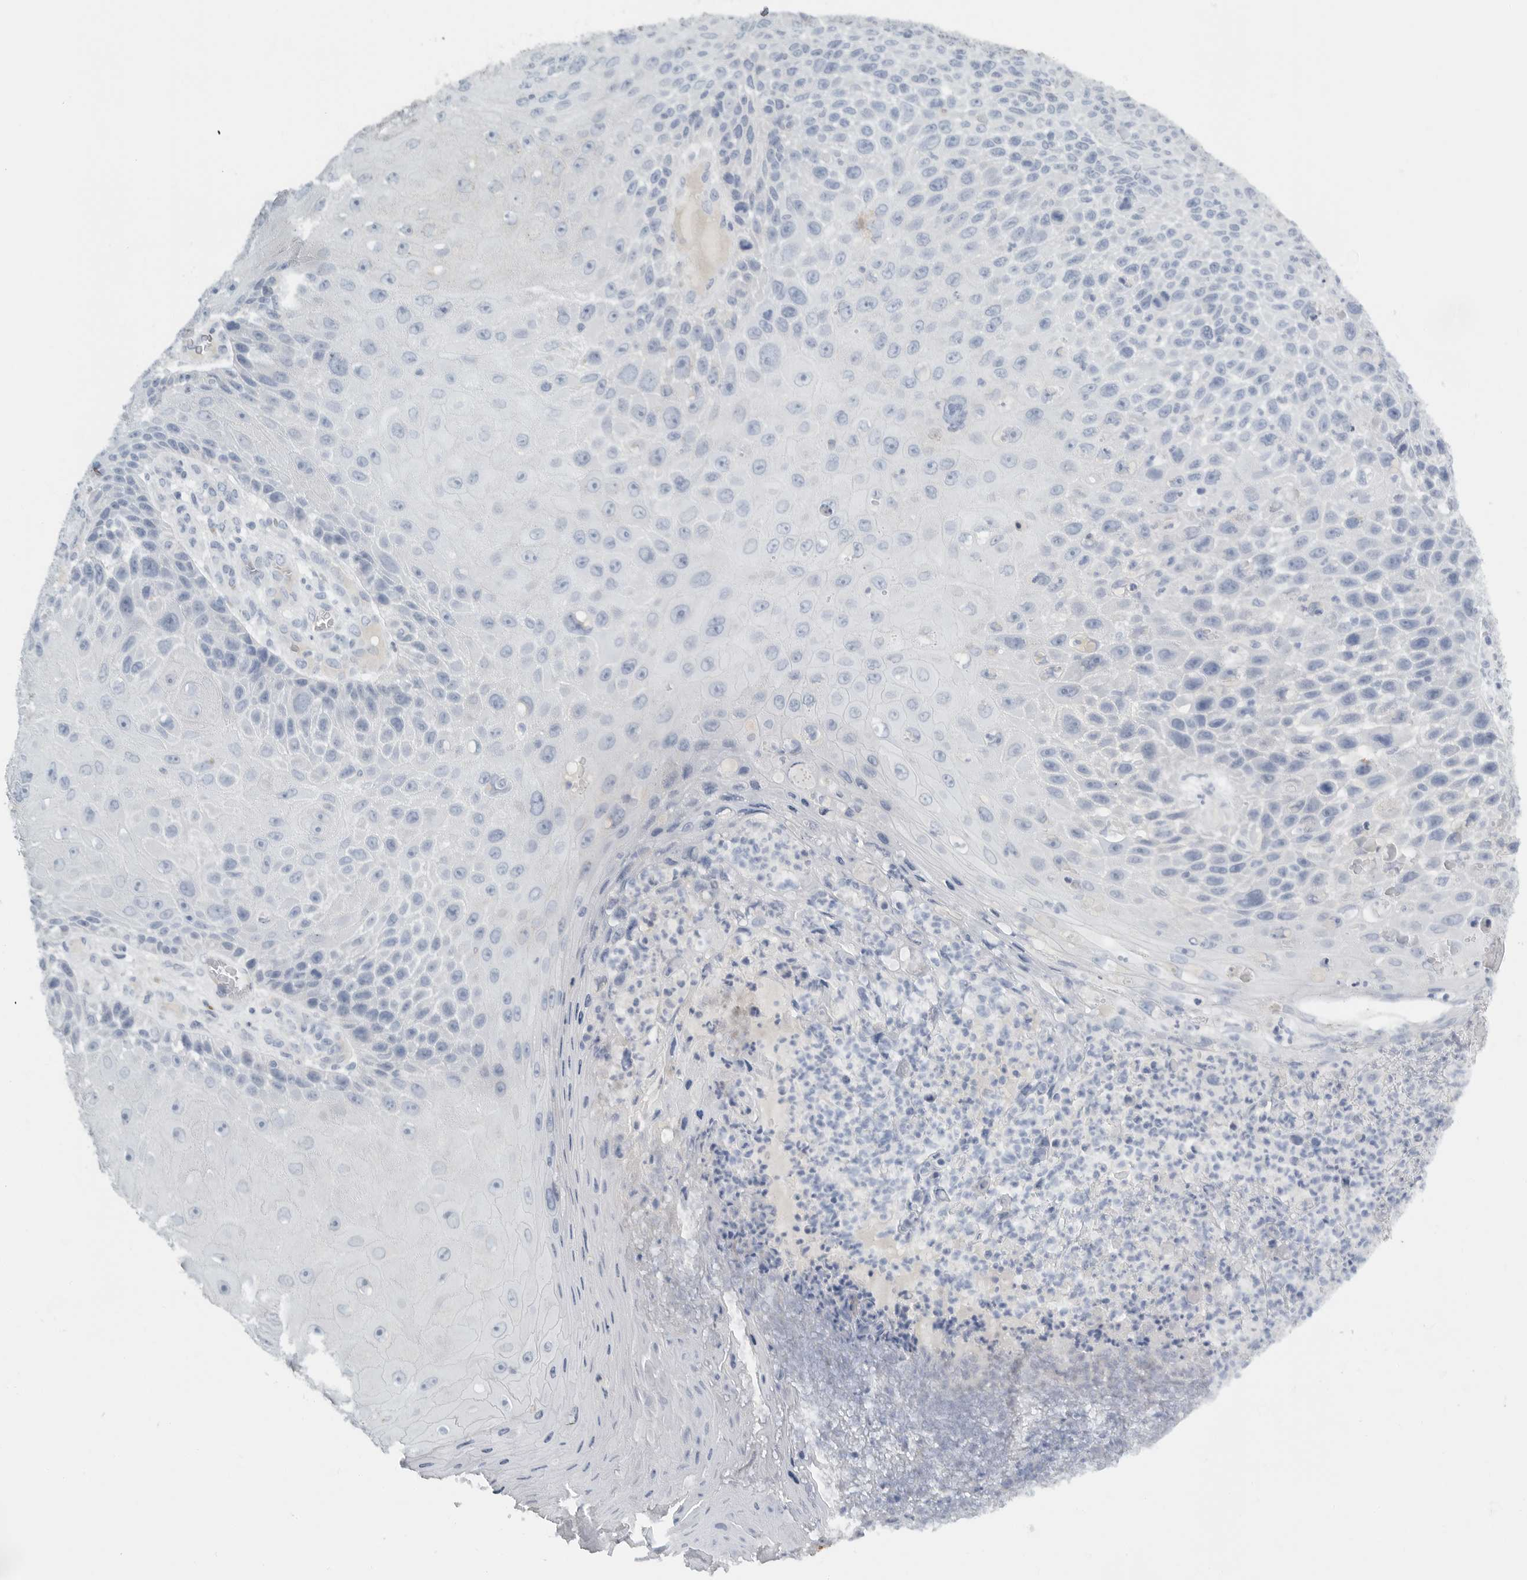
{"staining": {"intensity": "negative", "quantity": "none", "location": "none"}, "tissue": "skin cancer", "cell_type": "Tumor cells", "image_type": "cancer", "snomed": [{"axis": "morphology", "description": "Squamous cell carcinoma, NOS"}, {"axis": "topography", "description": "Skin"}], "caption": "Tumor cells are negative for protein expression in human skin squamous cell carcinoma. (DAB immunohistochemistry (IHC), high magnification).", "gene": "PAM", "patient": {"sex": "female", "age": 88}}